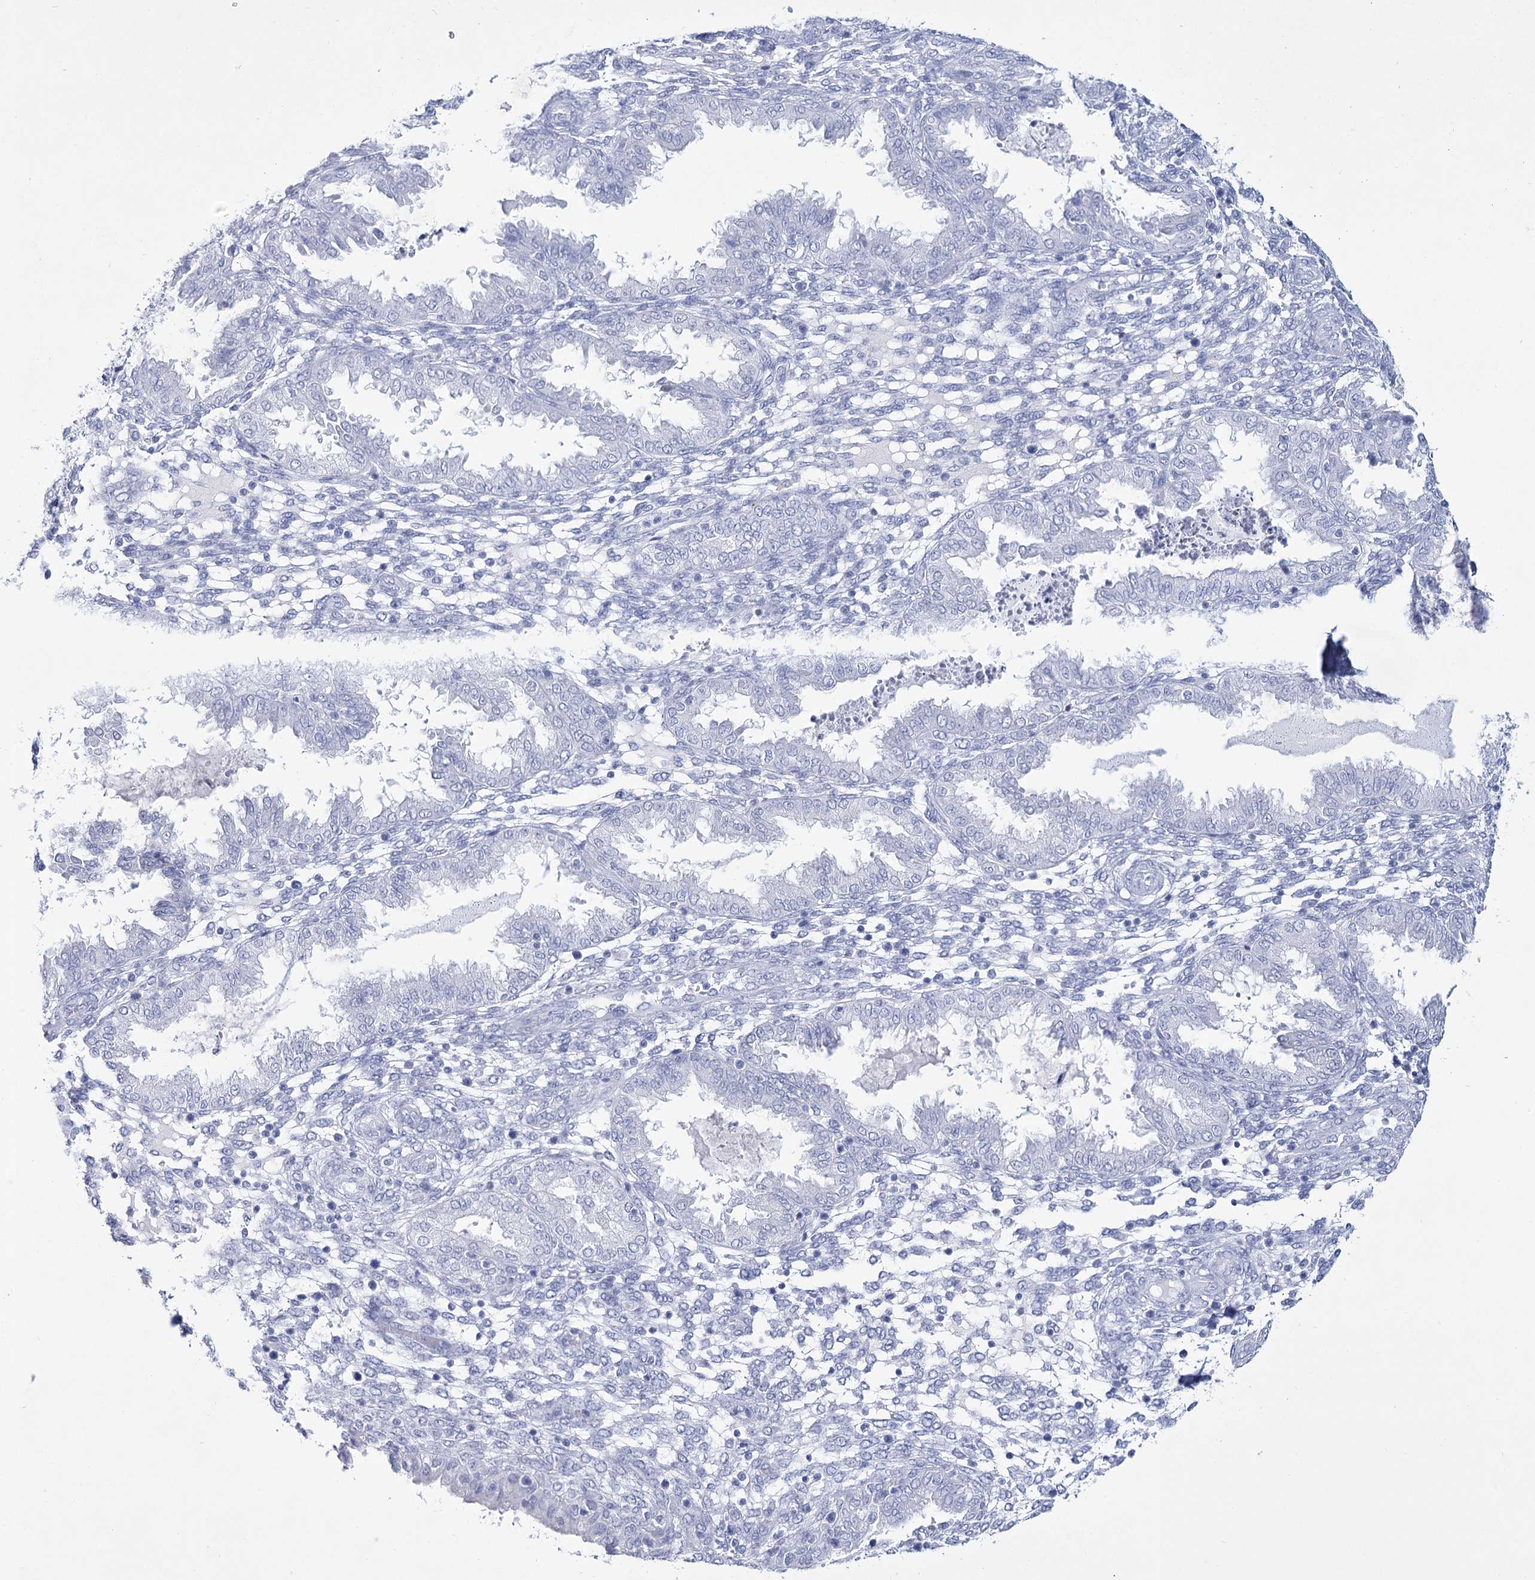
{"staining": {"intensity": "negative", "quantity": "none", "location": "none"}, "tissue": "endometrium", "cell_type": "Cells in endometrial stroma", "image_type": "normal", "snomed": [{"axis": "morphology", "description": "Normal tissue, NOS"}, {"axis": "topography", "description": "Endometrium"}], "caption": "This is a image of IHC staining of normal endometrium, which shows no staining in cells in endometrial stroma.", "gene": "RNF186", "patient": {"sex": "female", "age": 33}}